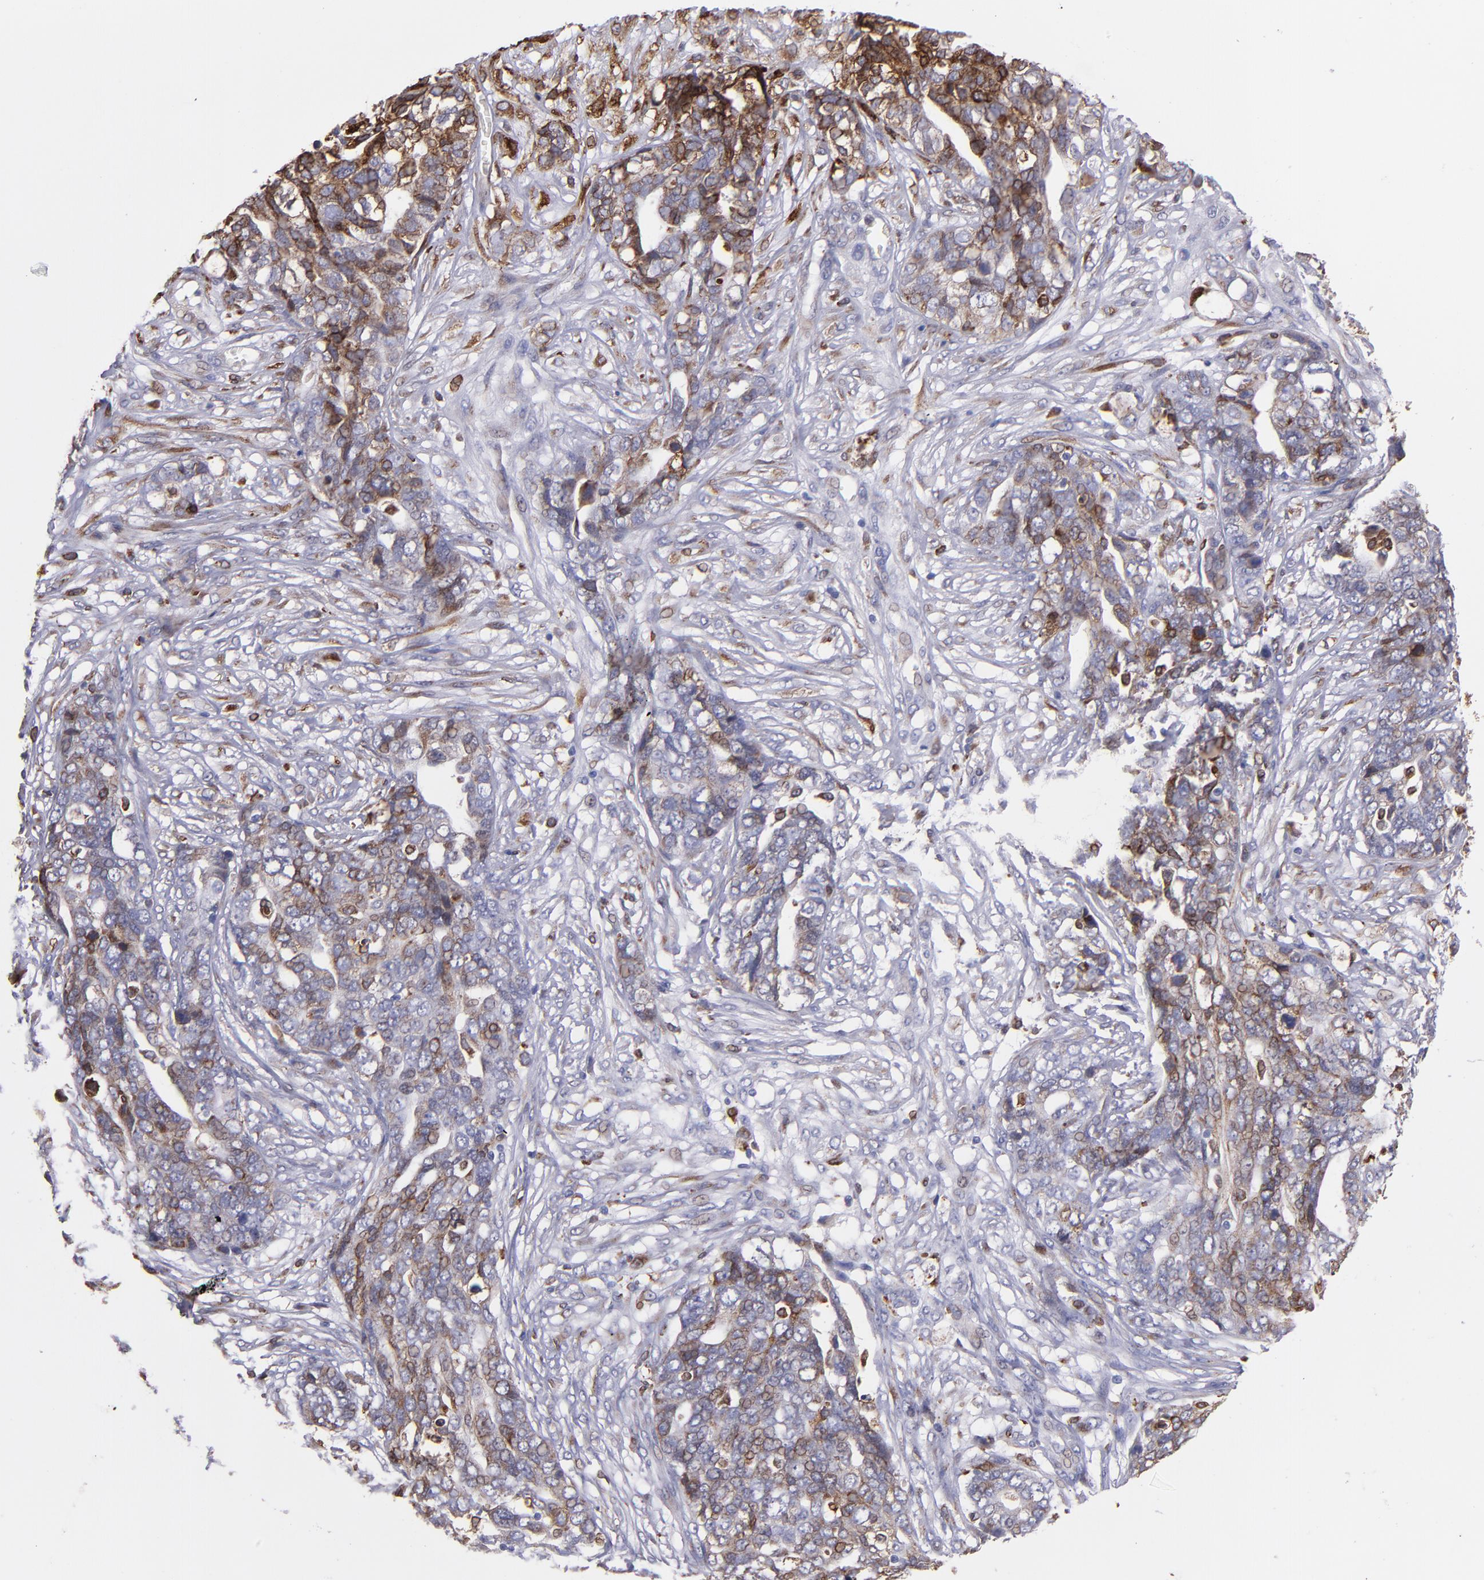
{"staining": {"intensity": "moderate", "quantity": ">75%", "location": "cytoplasmic/membranous"}, "tissue": "ovarian cancer", "cell_type": "Tumor cells", "image_type": "cancer", "snomed": [{"axis": "morphology", "description": "Normal tissue, NOS"}, {"axis": "morphology", "description": "Cystadenocarcinoma, serous, NOS"}, {"axis": "topography", "description": "Fallopian tube"}, {"axis": "topography", "description": "Ovary"}], "caption": "Immunohistochemistry (IHC) staining of ovarian cancer (serous cystadenocarcinoma), which shows medium levels of moderate cytoplasmic/membranous positivity in approximately >75% of tumor cells indicating moderate cytoplasmic/membranous protein staining. The staining was performed using DAB (brown) for protein detection and nuclei were counterstained in hematoxylin (blue).", "gene": "PTGS1", "patient": {"sex": "female", "age": 56}}